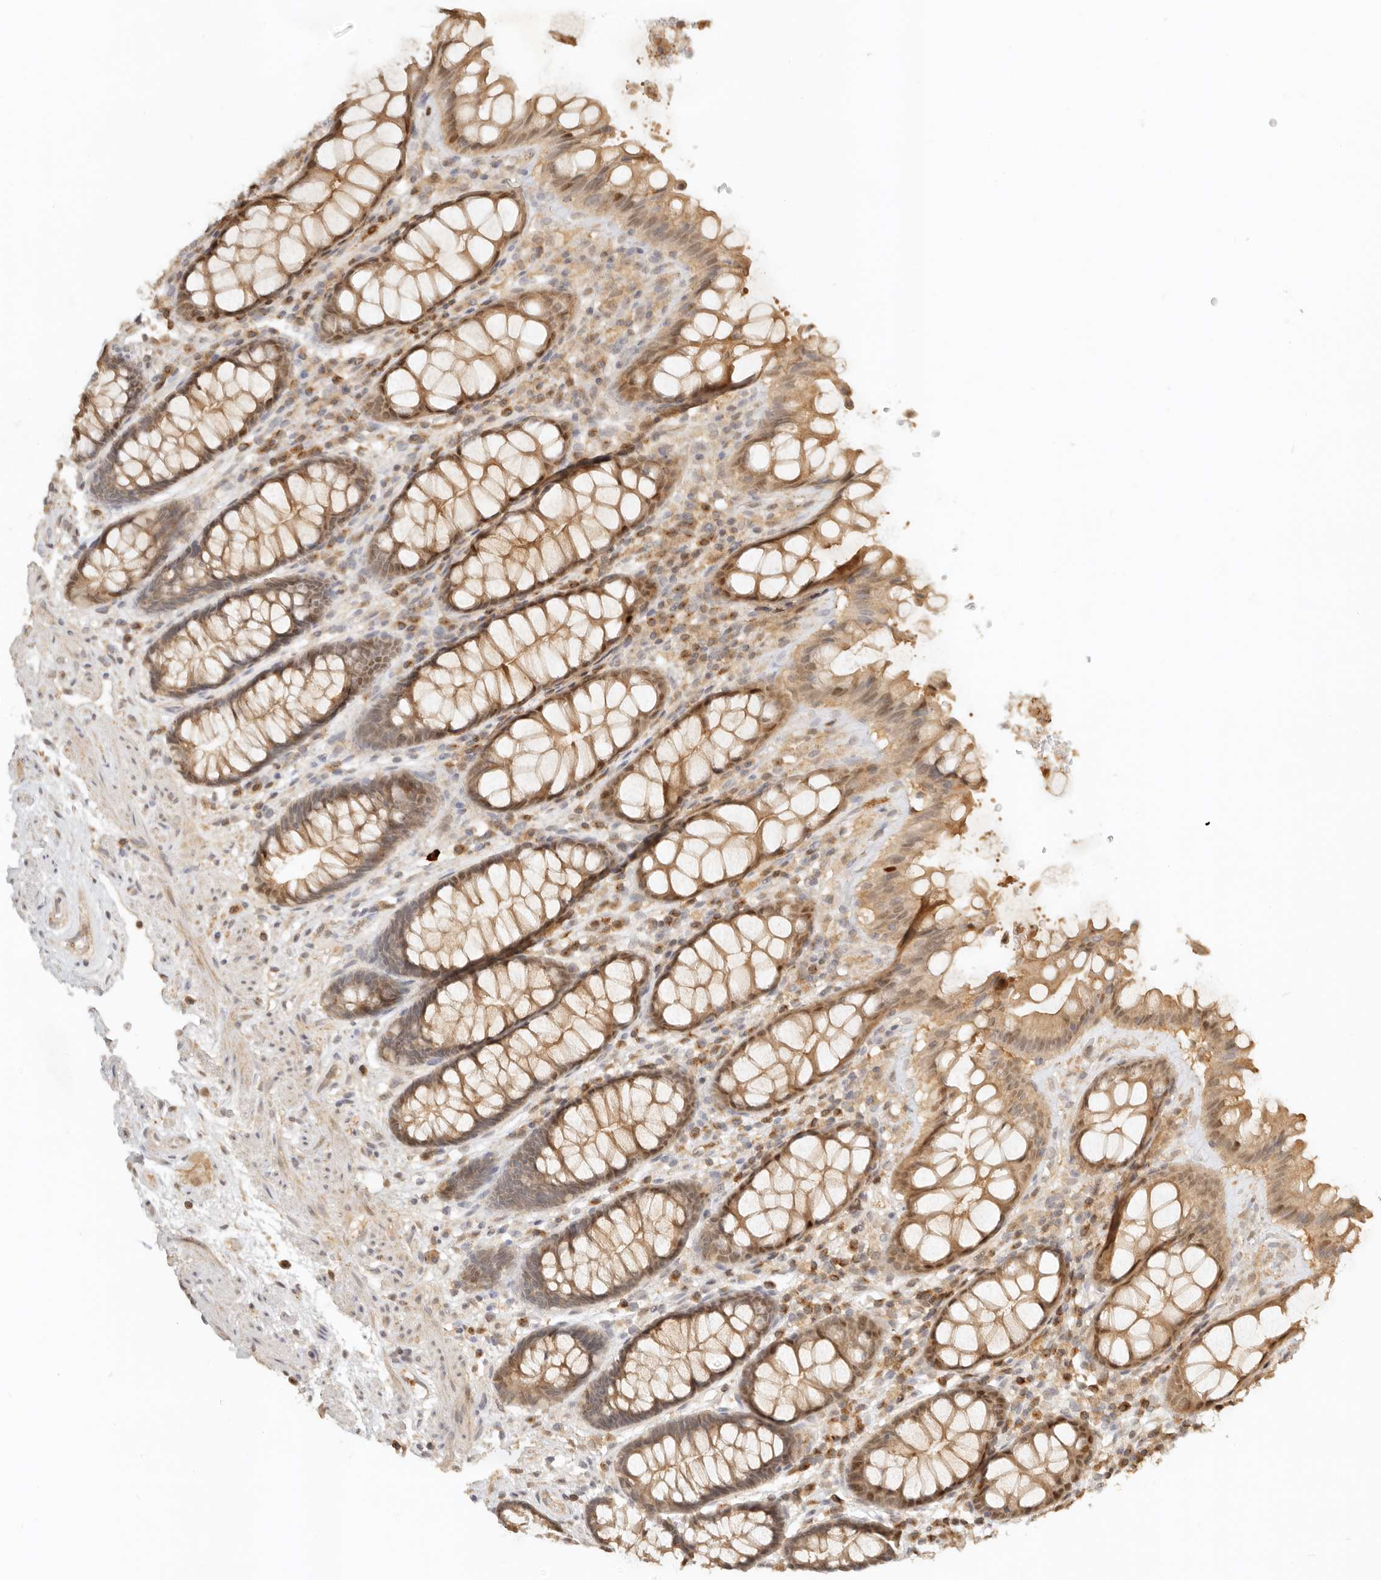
{"staining": {"intensity": "moderate", "quantity": ">75%", "location": "cytoplasmic/membranous,nuclear"}, "tissue": "rectum", "cell_type": "Glandular cells", "image_type": "normal", "snomed": [{"axis": "morphology", "description": "Normal tissue, NOS"}, {"axis": "topography", "description": "Rectum"}], "caption": "Rectum stained for a protein (brown) displays moderate cytoplasmic/membranous,nuclear positive expression in approximately >75% of glandular cells.", "gene": "KIF2B", "patient": {"sex": "male", "age": 64}}